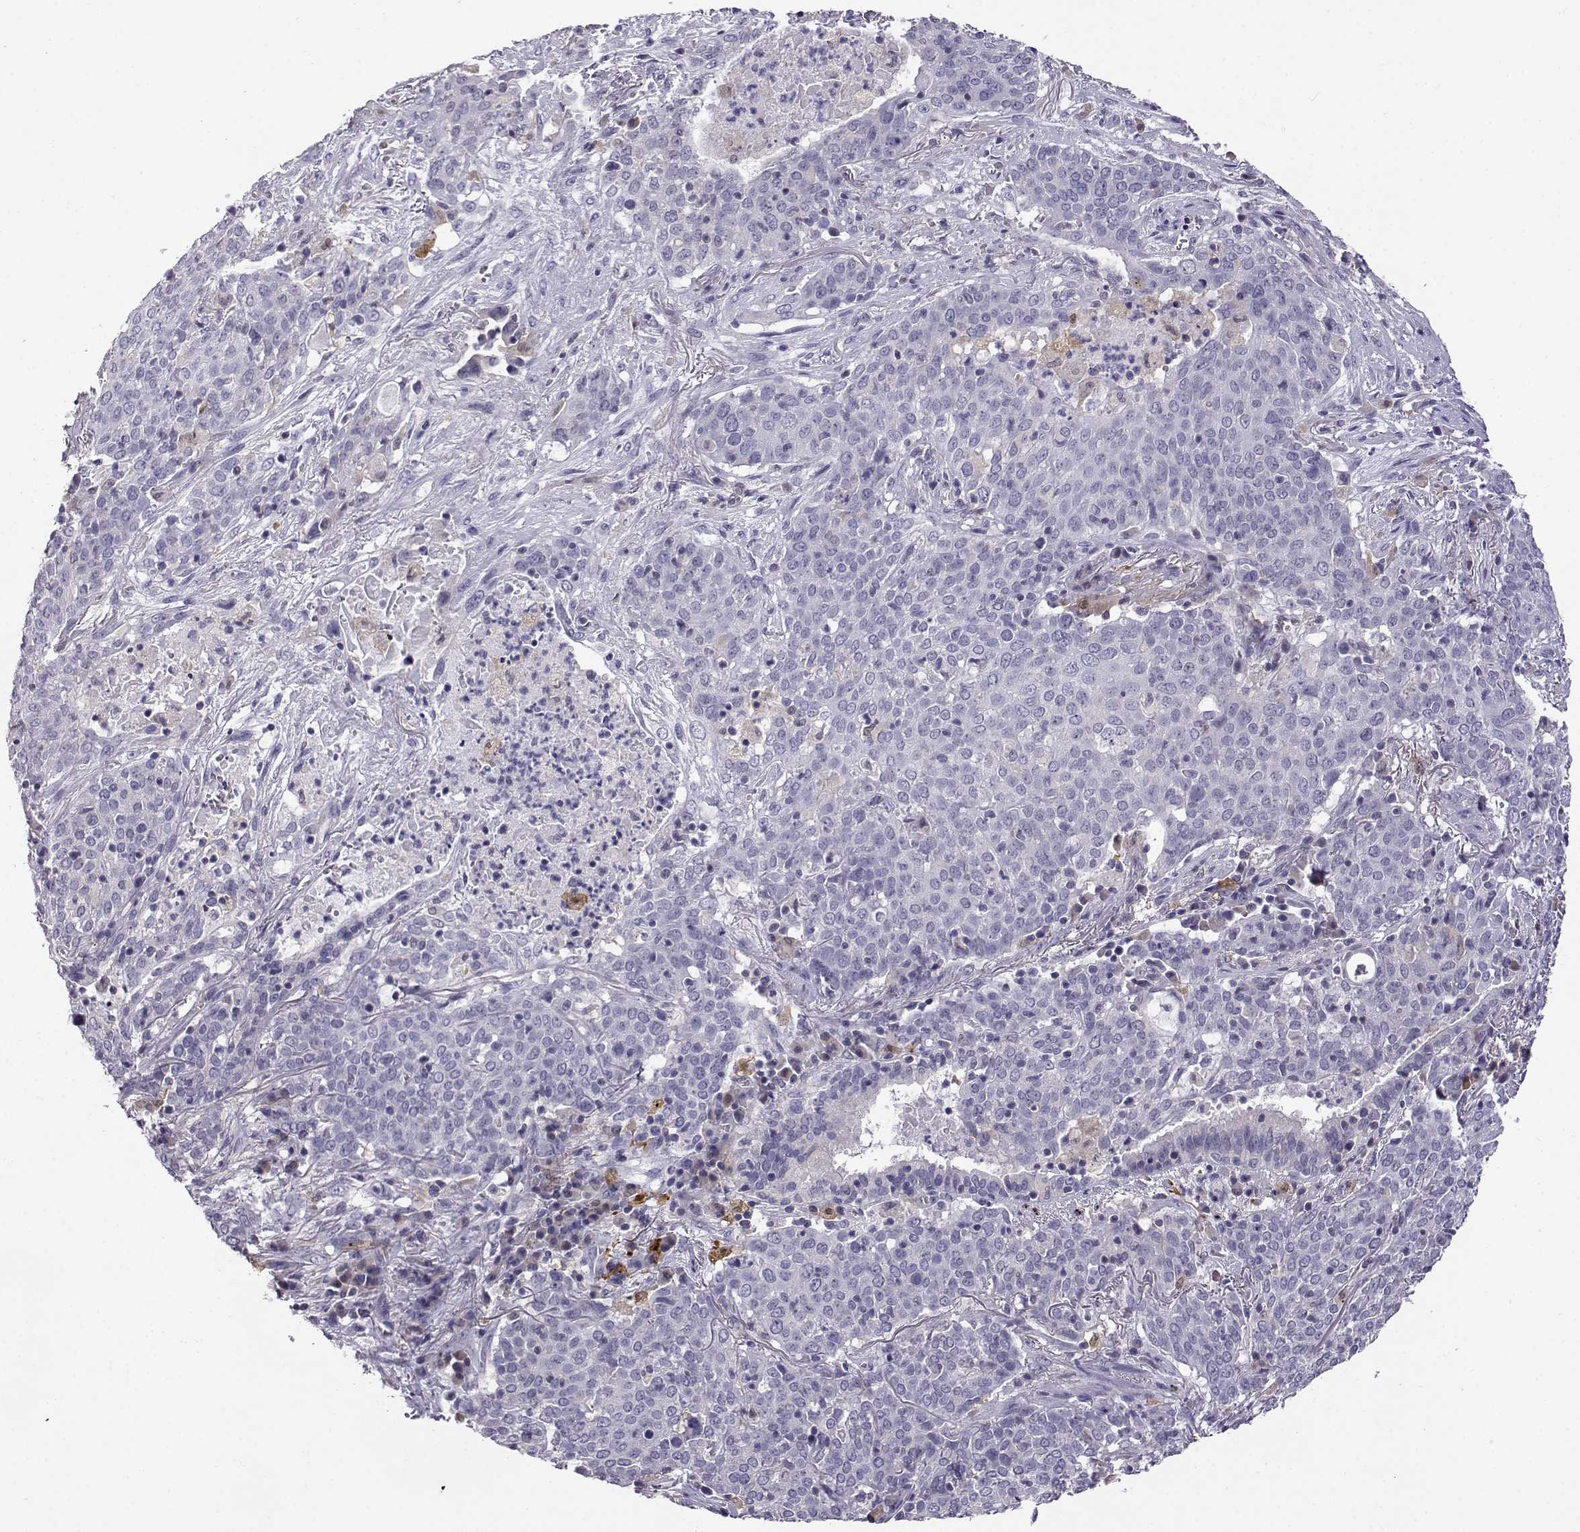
{"staining": {"intensity": "negative", "quantity": "none", "location": "none"}, "tissue": "lung cancer", "cell_type": "Tumor cells", "image_type": "cancer", "snomed": [{"axis": "morphology", "description": "Squamous cell carcinoma, NOS"}, {"axis": "topography", "description": "Lung"}], "caption": "Protein analysis of lung cancer (squamous cell carcinoma) shows no significant expression in tumor cells. (DAB immunohistochemistry visualized using brightfield microscopy, high magnification).", "gene": "AKR1B1", "patient": {"sex": "male", "age": 82}}